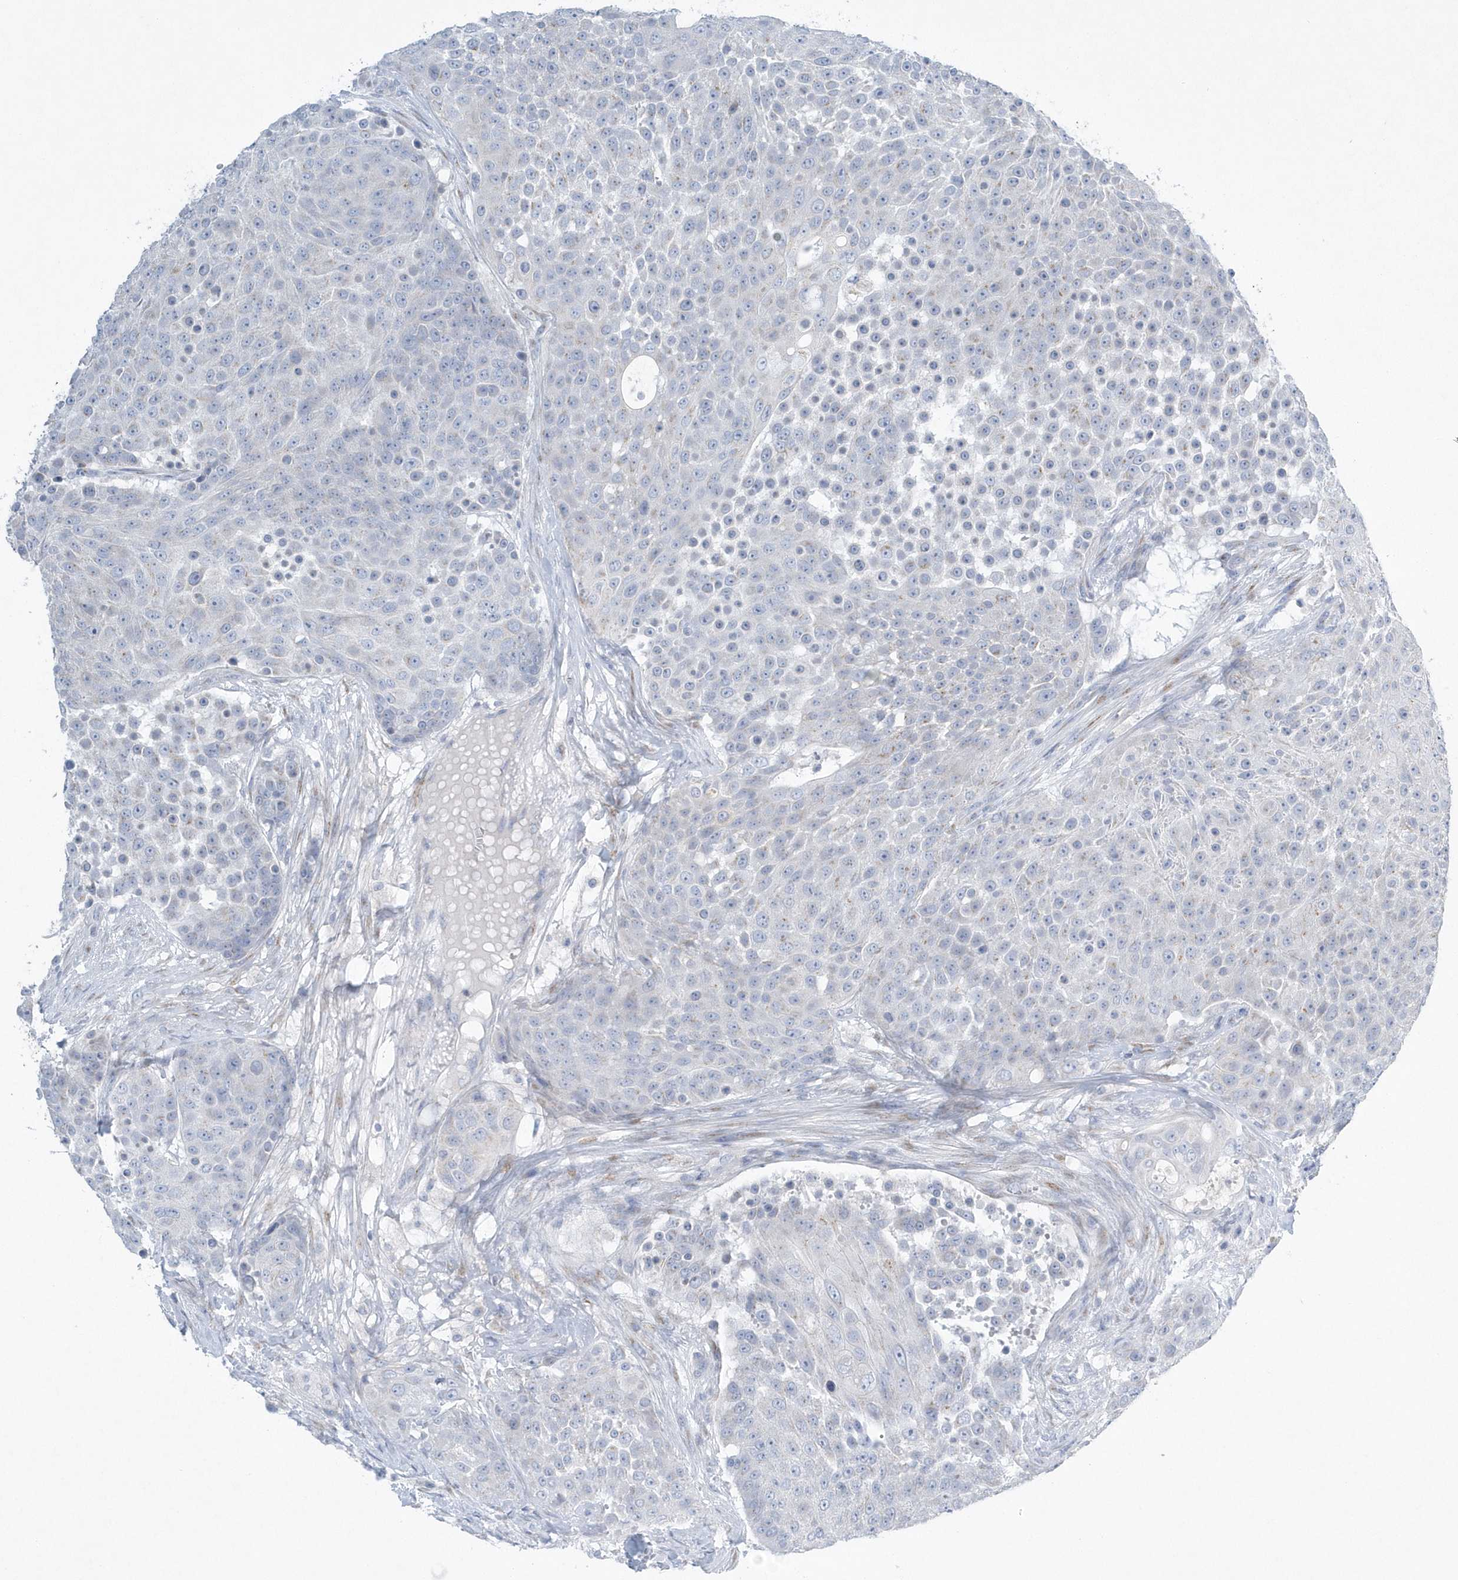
{"staining": {"intensity": "negative", "quantity": "none", "location": "none"}, "tissue": "urothelial cancer", "cell_type": "Tumor cells", "image_type": "cancer", "snomed": [{"axis": "morphology", "description": "Urothelial carcinoma, High grade"}, {"axis": "topography", "description": "Urinary bladder"}], "caption": "This is a image of immunohistochemistry staining of urothelial cancer, which shows no expression in tumor cells.", "gene": "SPATA18", "patient": {"sex": "female", "age": 63}}